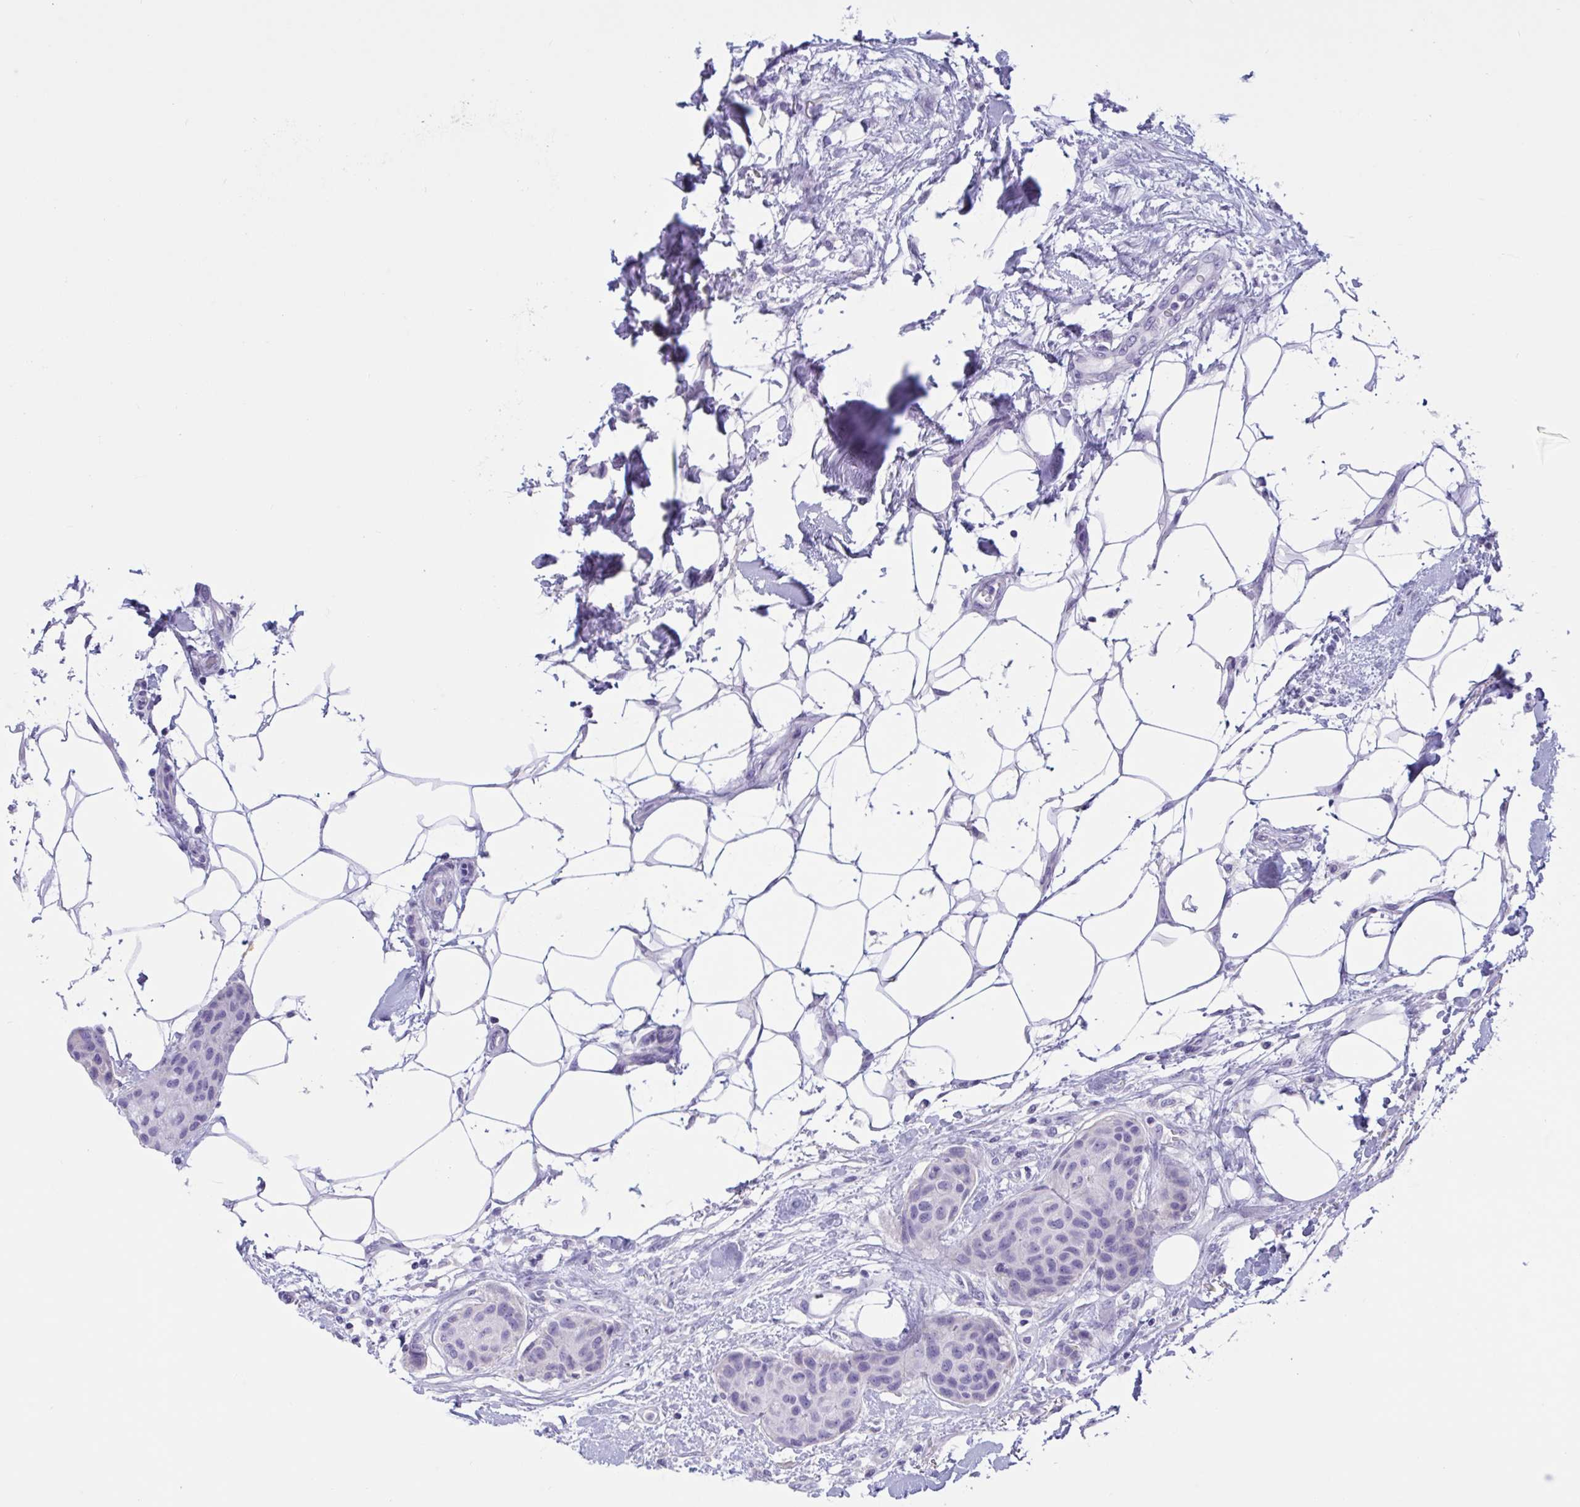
{"staining": {"intensity": "negative", "quantity": "none", "location": "none"}, "tissue": "breast cancer", "cell_type": "Tumor cells", "image_type": "cancer", "snomed": [{"axis": "morphology", "description": "Duct carcinoma"}, {"axis": "topography", "description": "Breast"}, {"axis": "topography", "description": "Lymph node"}], "caption": "Immunohistochemistry micrograph of neoplastic tissue: human breast intraductal carcinoma stained with DAB (3,3'-diaminobenzidine) demonstrates no significant protein positivity in tumor cells. Nuclei are stained in blue.", "gene": "OXLD1", "patient": {"sex": "female", "age": 80}}